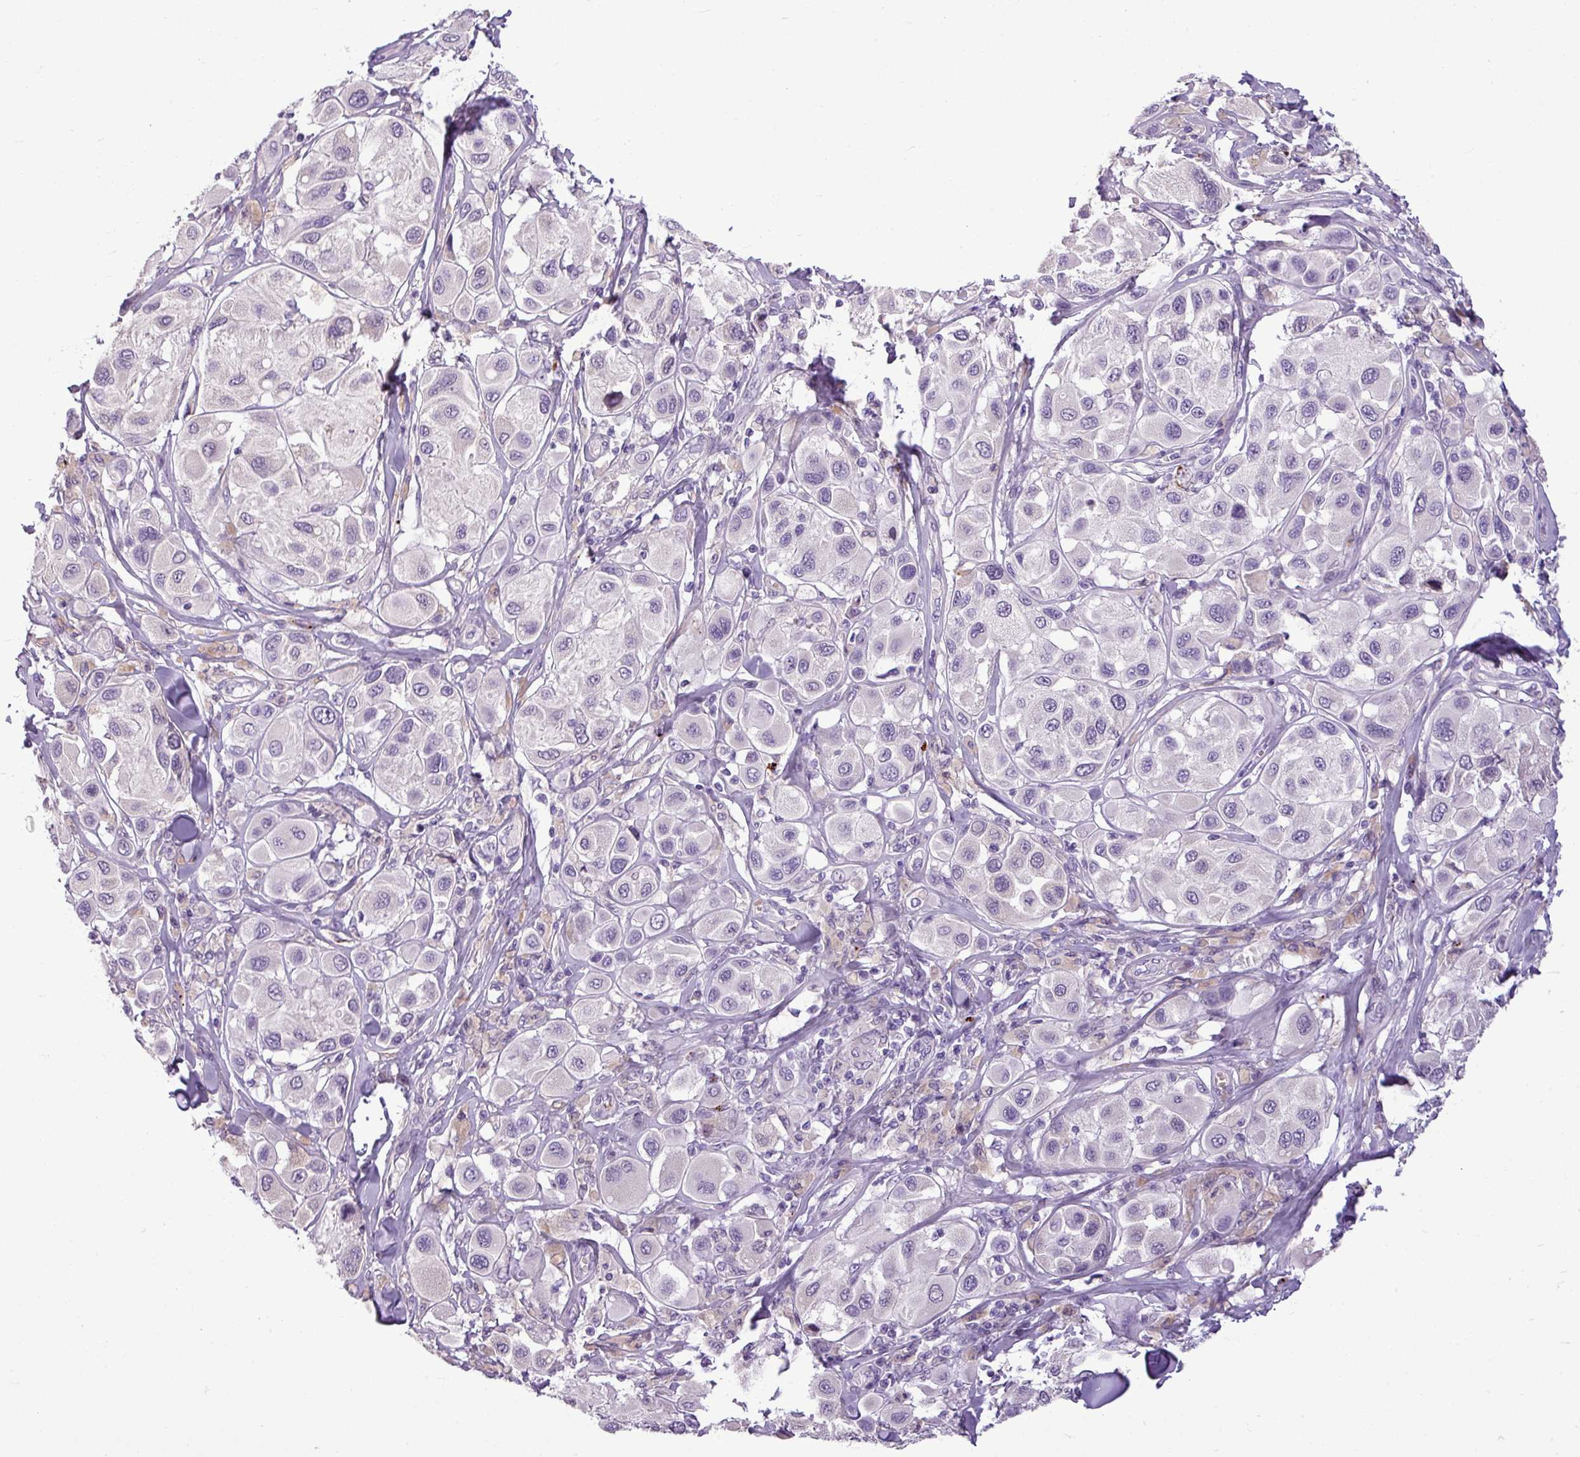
{"staining": {"intensity": "negative", "quantity": "none", "location": "none"}, "tissue": "melanoma", "cell_type": "Tumor cells", "image_type": "cancer", "snomed": [{"axis": "morphology", "description": "Malignant melanoma, Metastatic site"}, {"axis": "topography", "description": "Skin"}], "caption": "Tumor cells show no significant protein expression in melanoma.", "gene": "IL17A", "patient": {"sex": "male", "age": 41}}